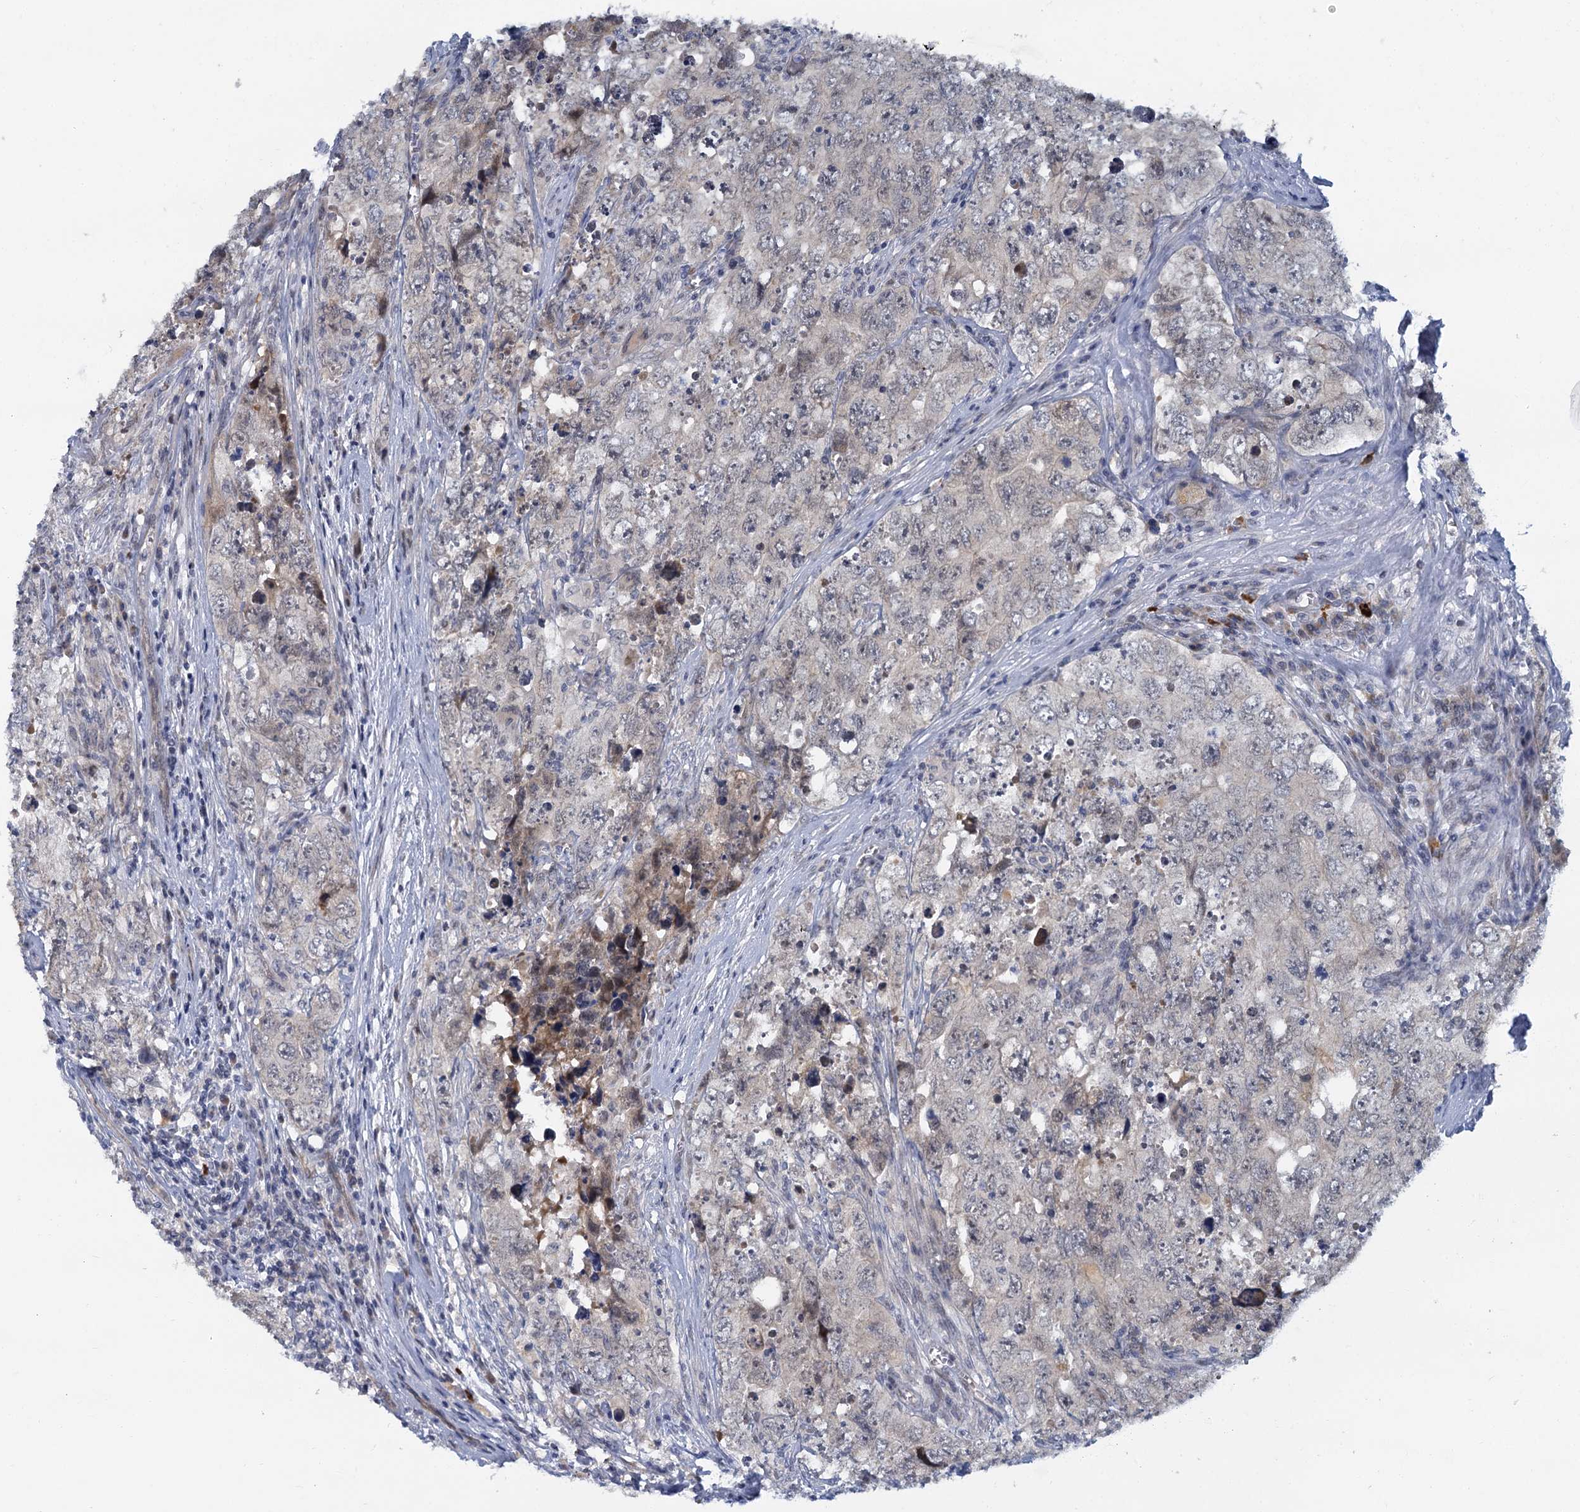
{"staining": {"intensity": "negative", "quantity": "none", "location": "none"}, "tissue": "testis cancer", "cell_type": "Tumor cells", "image_type": "cancer", "snomed": [{"axis": "morphology", "description": "Seminoma, NOS"}, {"axis": "morphology", "description": "Carcinoma, Embryonal, NOS"}, {"axis": "topography", "description": "Testis"}], "caption": "A high-resolution histopathology image shows immunohistochemistry (IHC) staining of testis cancer, which demonstrates no significant positivity in tumor cells. (Brightfield microscopy of DAB immunohistochemistry (IHC) at high magnification).", "gene": "ACRBP", "patient": {"sex": "male", "age": 43}}